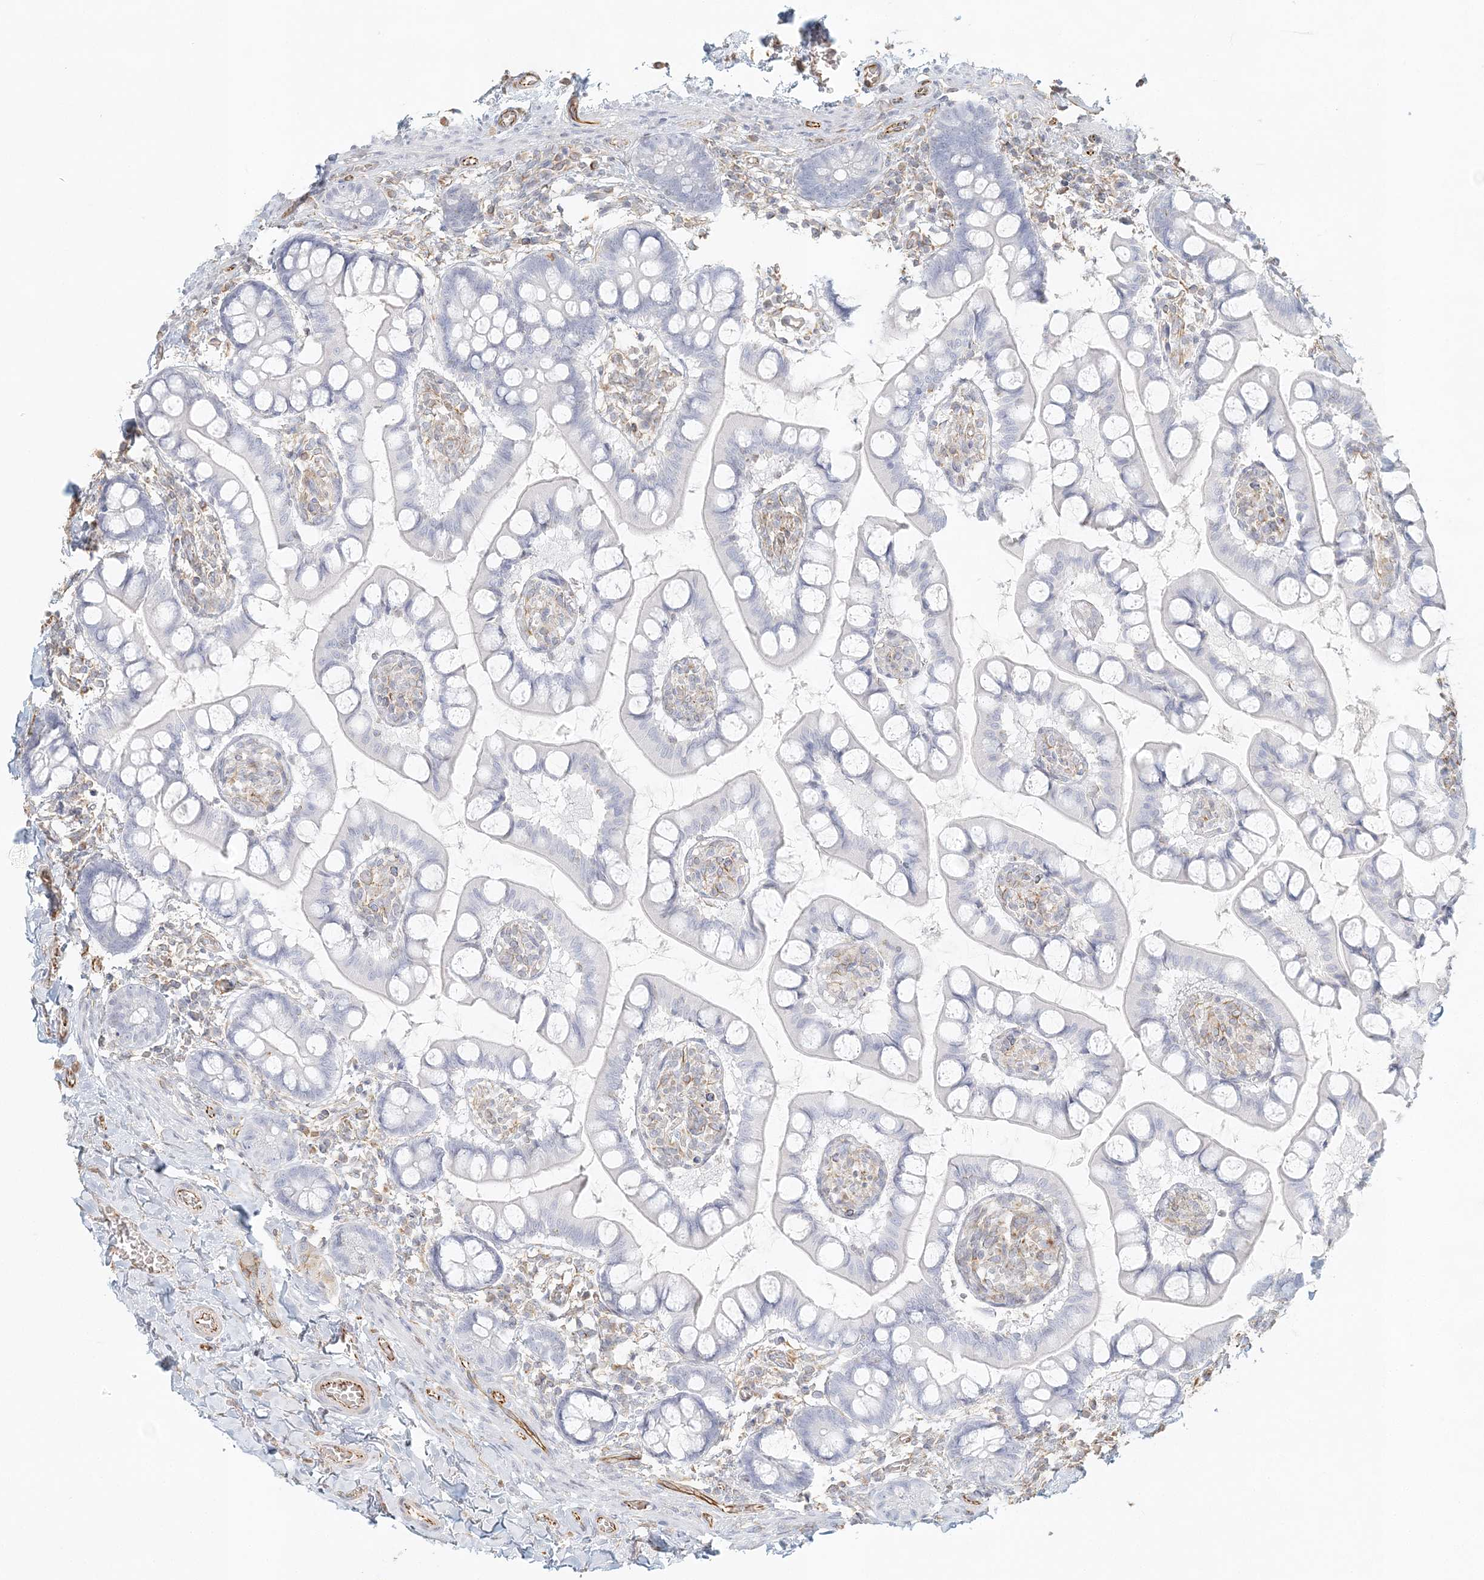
{"staining": {"intensity": "negative", "quantity": "none", "location": "none"}, "tissue": "small intestine", "cell_type": "Glandular cells", "image_type": "normal", "snomed": [{"axis": "morphology", "description": "Normal tissue, NOS"}, {"axis": "topography", "description": "Small intestine"}], "caption": "Small intestine stained for a protein using immunohistochemistry (IHC) shows no staining glandular cells.", "gene": "DMRTB1", "patient": {"sex": "male", "age": 52}}